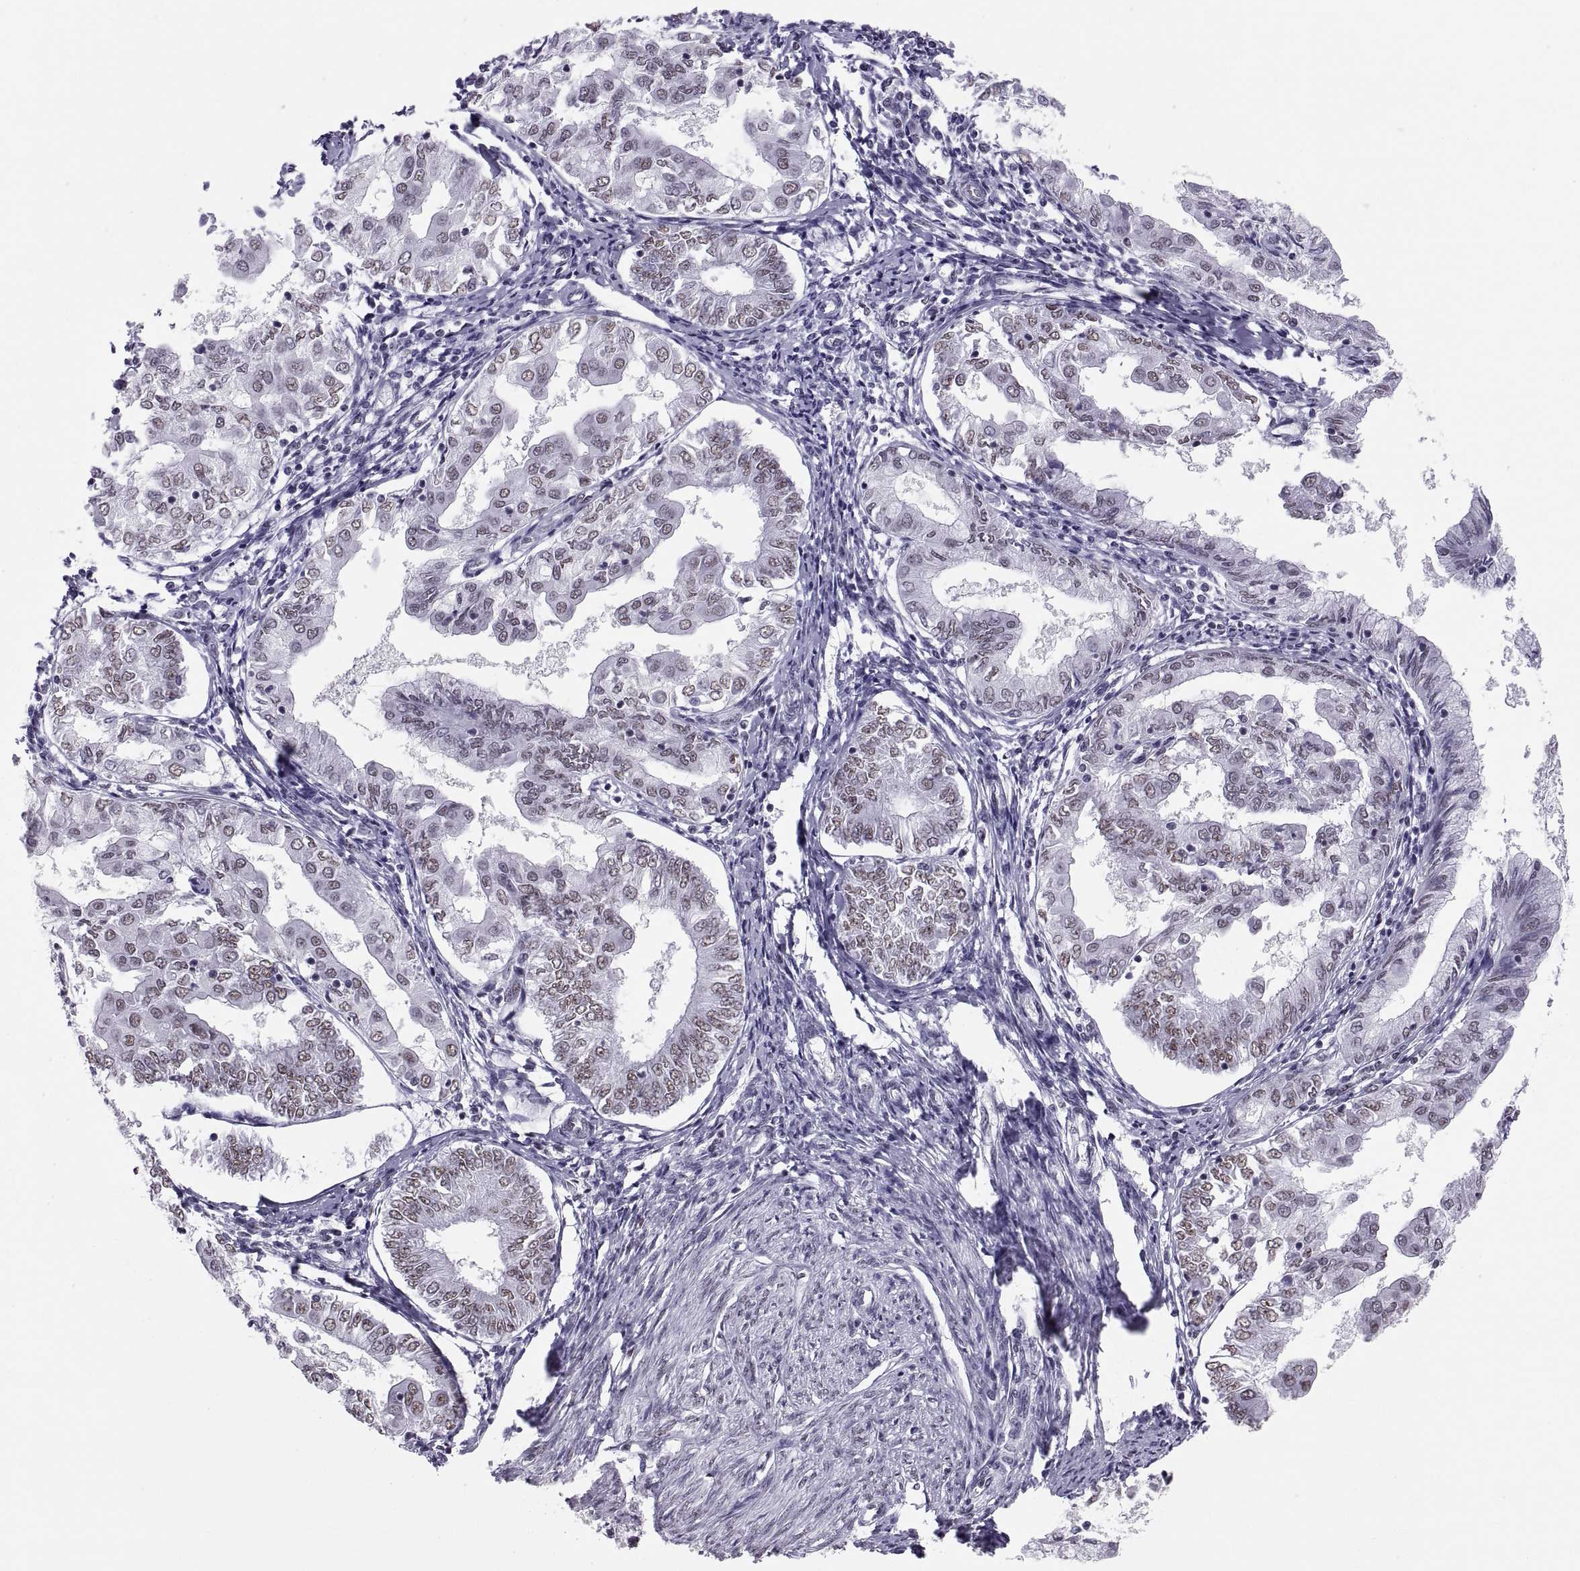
{"staining": {"intensity": "weak", "quantity": "25%-75%", "location": "cytoplasmic/membranous,nuclear"}, "tissue": "endometrial cancer", "cell_type": "Tumor cells", "image_type": "cancer", "snomed": [{"axis": "morphology", "description": "Adenocarcinoma, NOS"}, {"axis": "topography", "description": "Endometrium"}], "caption": "About 25%-75% of tumor cells in endometrial cancer (adenocarcinoma) demonstrate weak cytoplasmic/membranous and nuclear protein positivity as visualized by brown immunohistochemical staining.", "gene": "NEUROD6", "patient": {"sex": "female", "age": 68}}